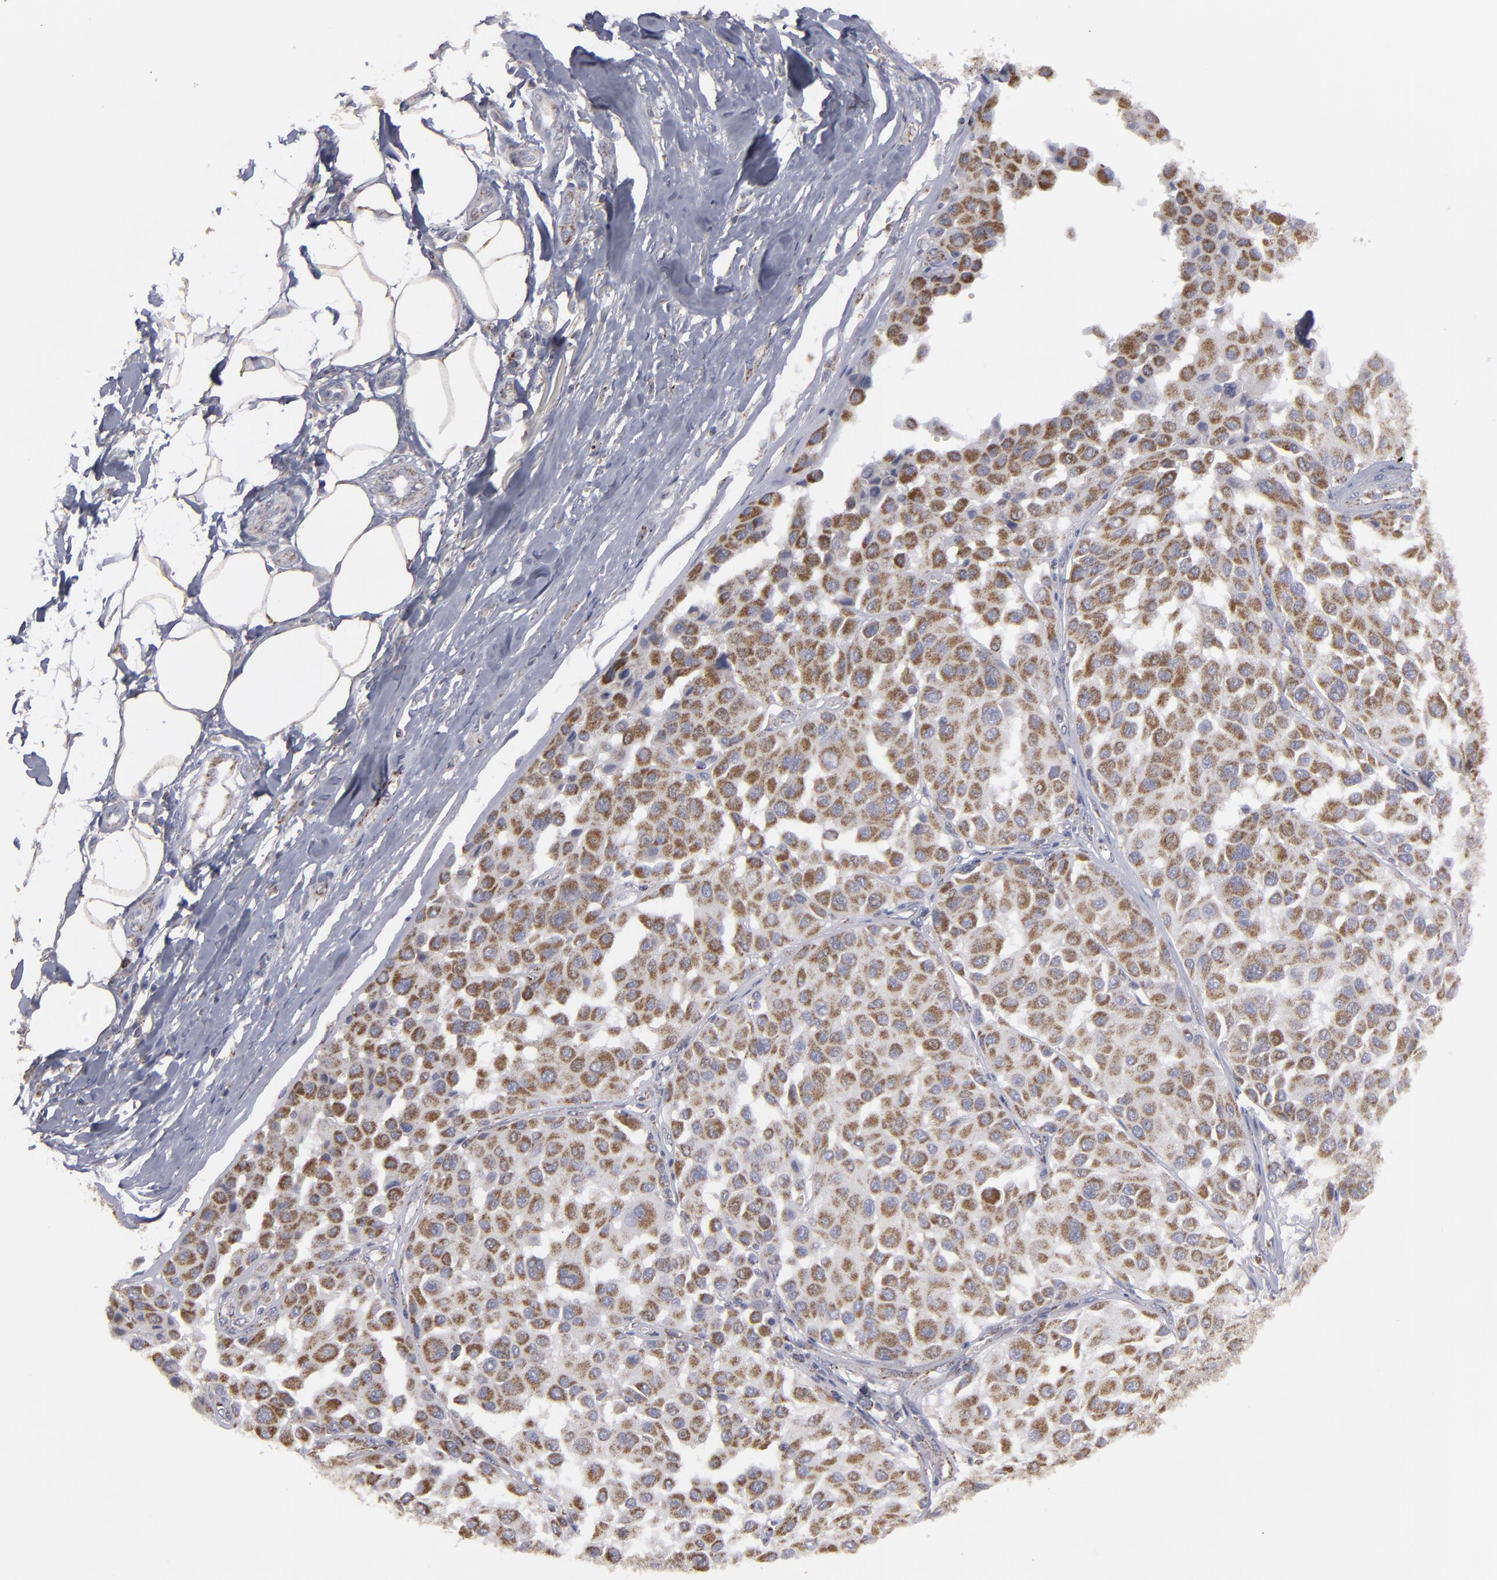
{"staining": {"intensity": "moderate", "quantity": ">75%", "location": "cytoplasmic/membranous"}, "tissue": "melanoma", "cell_type": "Tumor cells", "image_type": "cancer", "snomed": [{"axis": "morphology", "description": "Malignant melanoma, Metastatic site"}, {"axis": "topography", "description": "Soft tissue"}], "caption": "IHC staining of malignant melanoma (metastatic site), which reveals medium levels of moderate cytoplasmic/membranous positivity in approximately >75% of tumor cells indicating moderate cytoplasmic/membranous protein staining. The staining was performed using DAB (brown) for protein detection and nuclei were counterstained in hematoxylin (blue).", "gene": "MYOM2", "patient": {"sex": "male", "age": 41}}